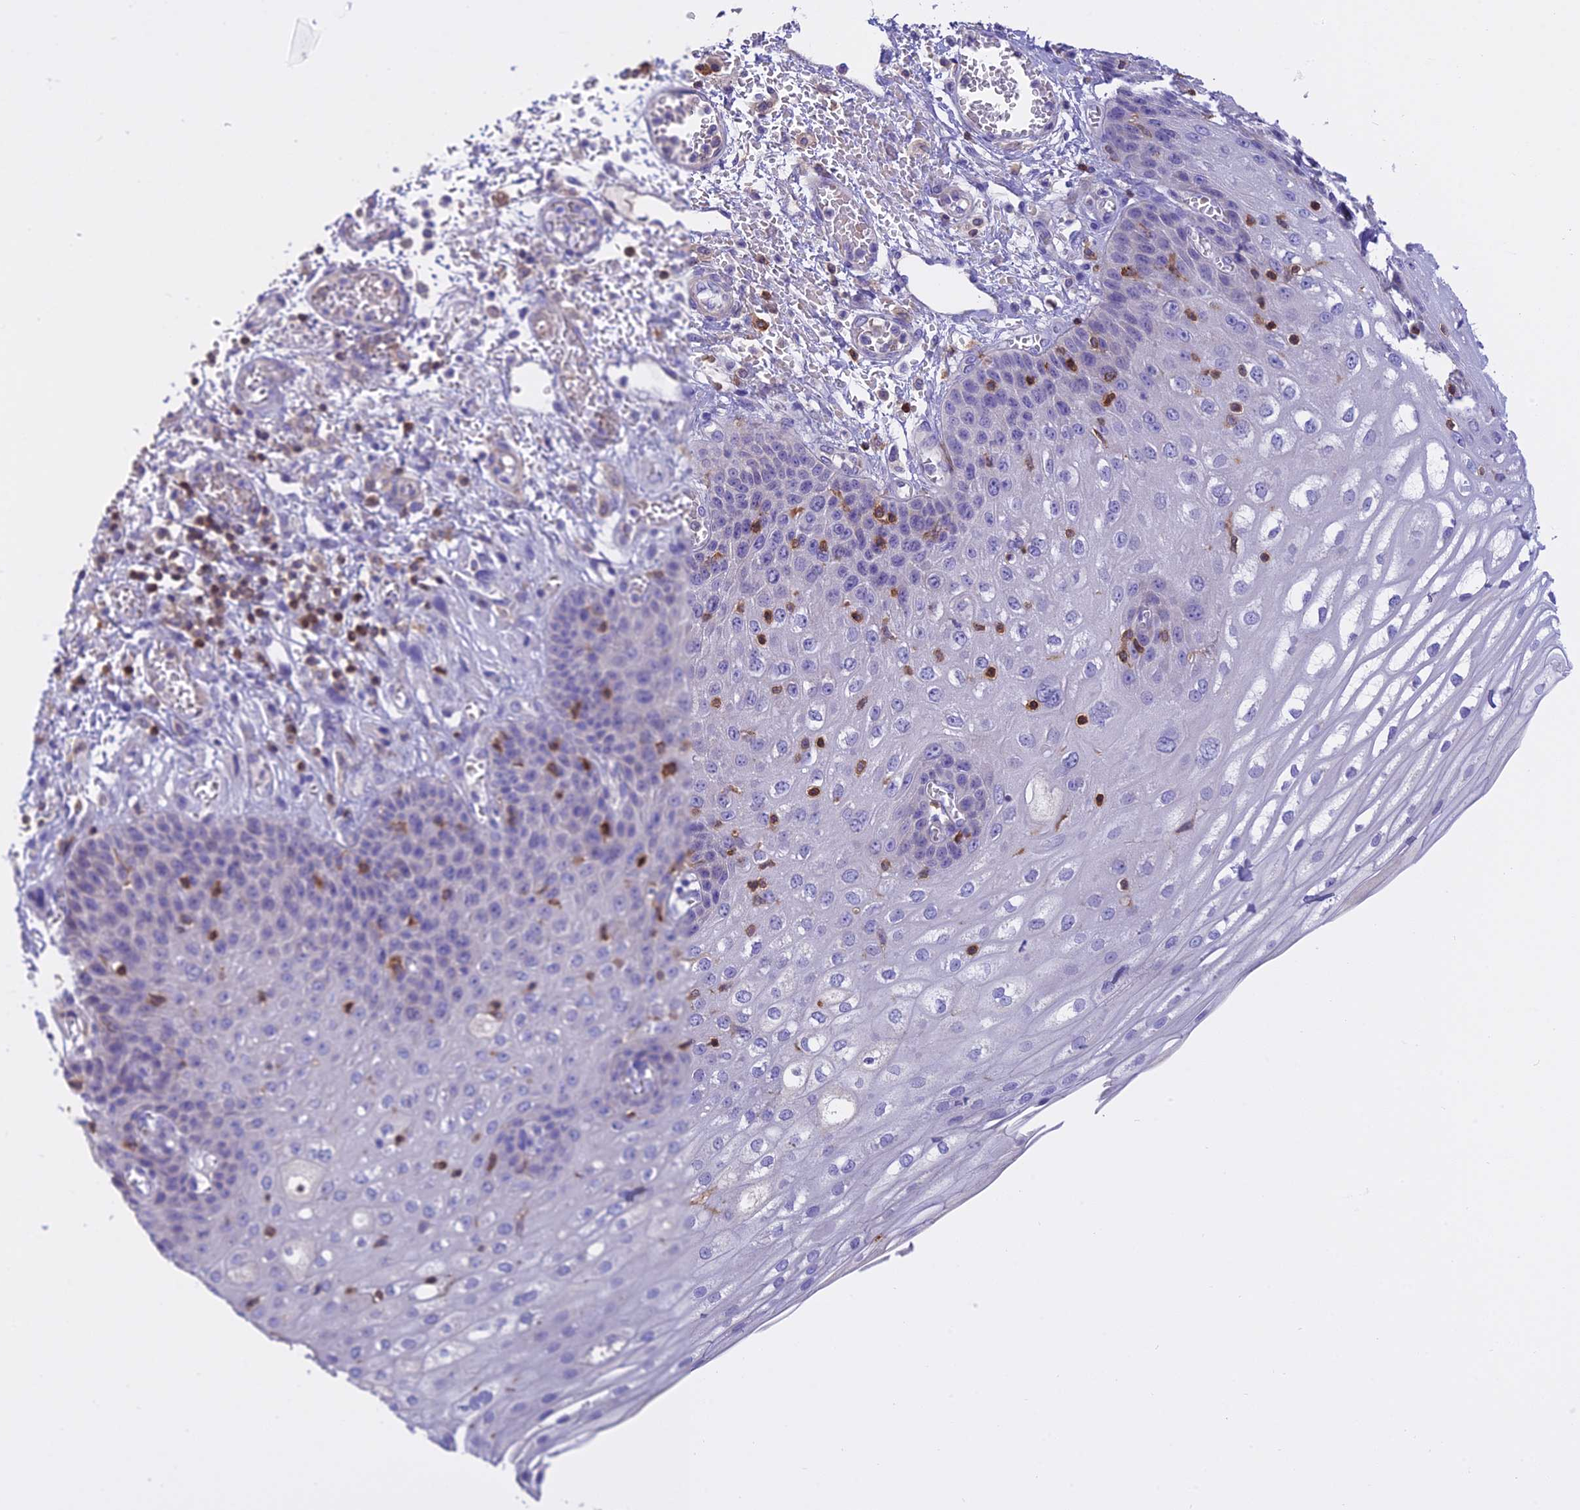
{"staining": {"intensity": "negative", "quantity": "none", "location": "none"}, "tissue": "esophagus", "cell_type": "Squamous epithelial cells", "image_type": "normal", "snomed": [{"axis": "morphology", "description": "Normal tissue, NOS"}, {"axis": "topography", "description": "Esophagus"}], "caption": "Human esophagus stained for a protein using immunohistochemistry (IHC) exhibits no expression in squamous epithelial cells.", "gene": "LPXN", "patient": {"sex": "male", "age": 81}}